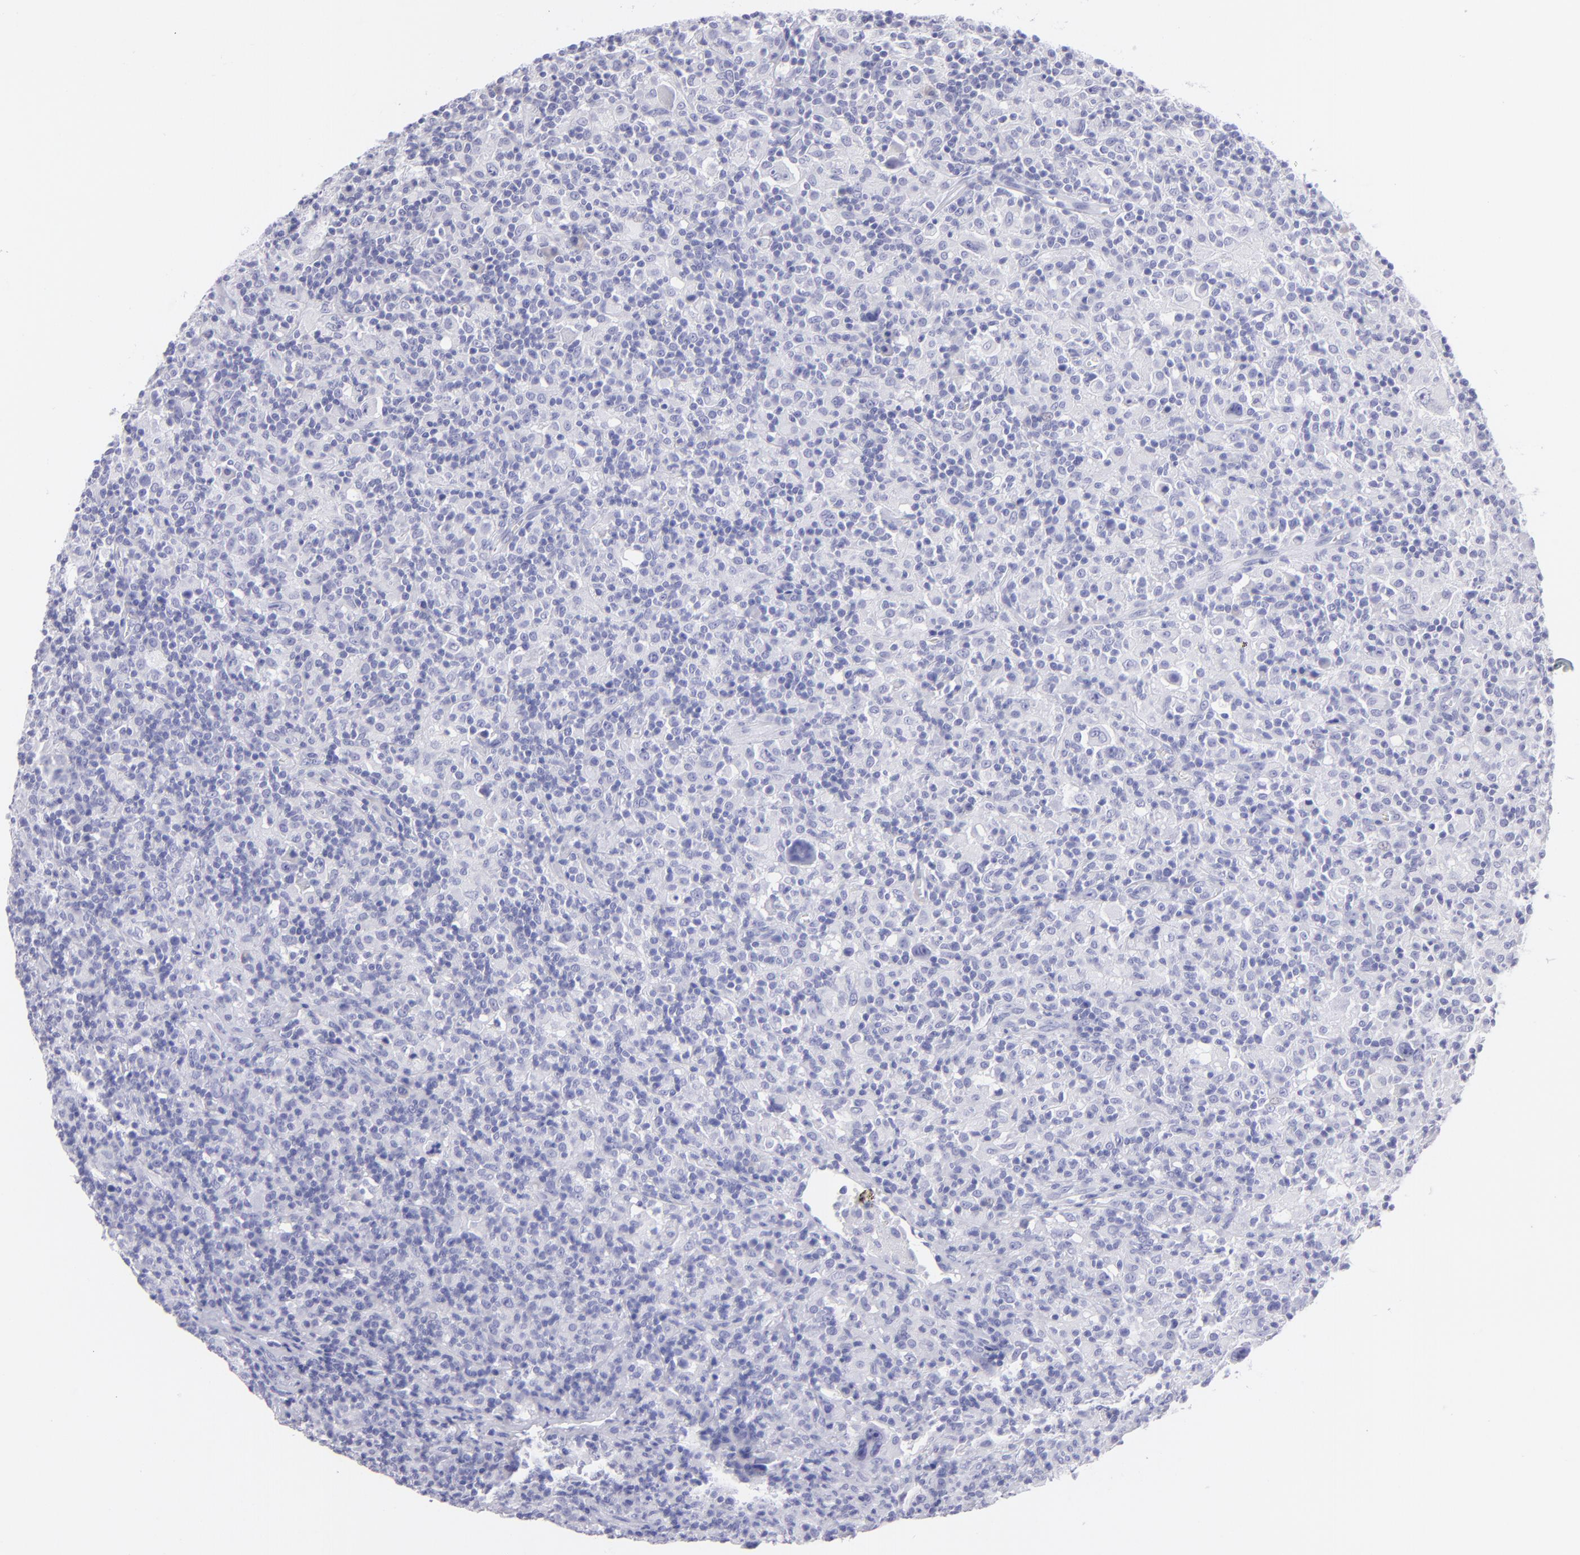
{"staining": {"intensity": "negative", "quantity": "none", "location": "none"}, "tissue": "lymphoma", "cell_type": "Tumor cells", "image_type": "cancer", "snomed": [{"axis": "morphology", "description": "Hodgkin's disease, NOS"}, {"axis": "topography", "description": "Lymph node"}], "caption": "DAB immunohistochemical staining of Hodgkin's disease shows no significant expression in tumor cells. The staining is performed using DAB brown chromogen with nuclei counter-stained in using hematoxylin.", "gene": "SLC1A2", "patient": {"sex": "male", "age": 46}}